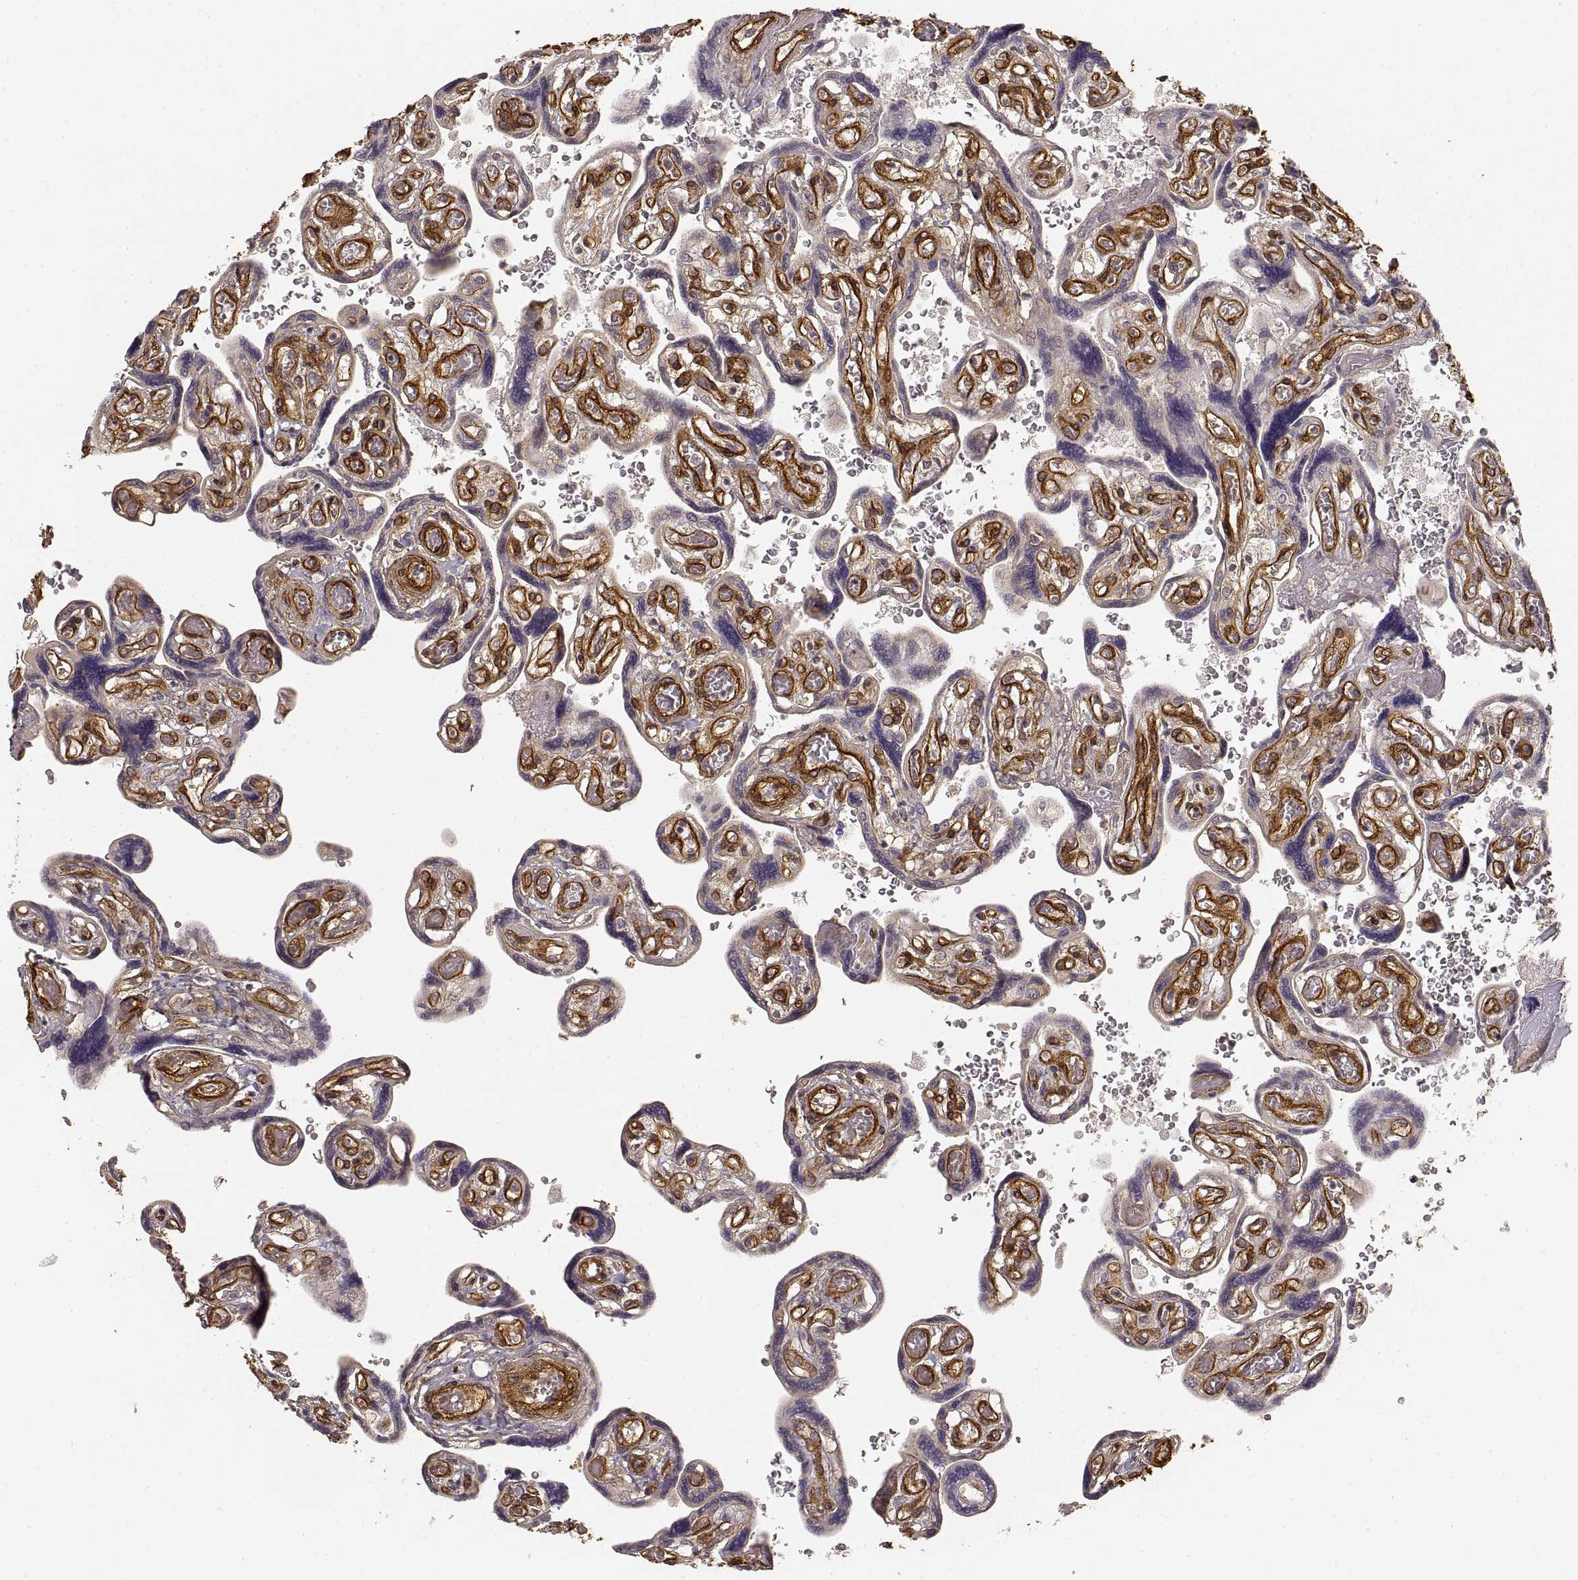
{"staining": {"intensity": "moderate", "quantity": "25%-75%", "location": "cytoplasmic/membranous"}, "tissue": "placenta", "cell_type": "Decidual cells", "image_type": "normal", "snomed": [{"axis": "morphology", "description": "Normal tissue, NOS"}, {"axis": "topography", "description": "Placenta"}], "caption": "Placenta stained for a protein (brown) displays moderate cytoplasmic/membranous positive expression in about 25%-75% of decidual cells.", "gene": "LAMA4", "patient": {"sex": "female", "age": 32}}